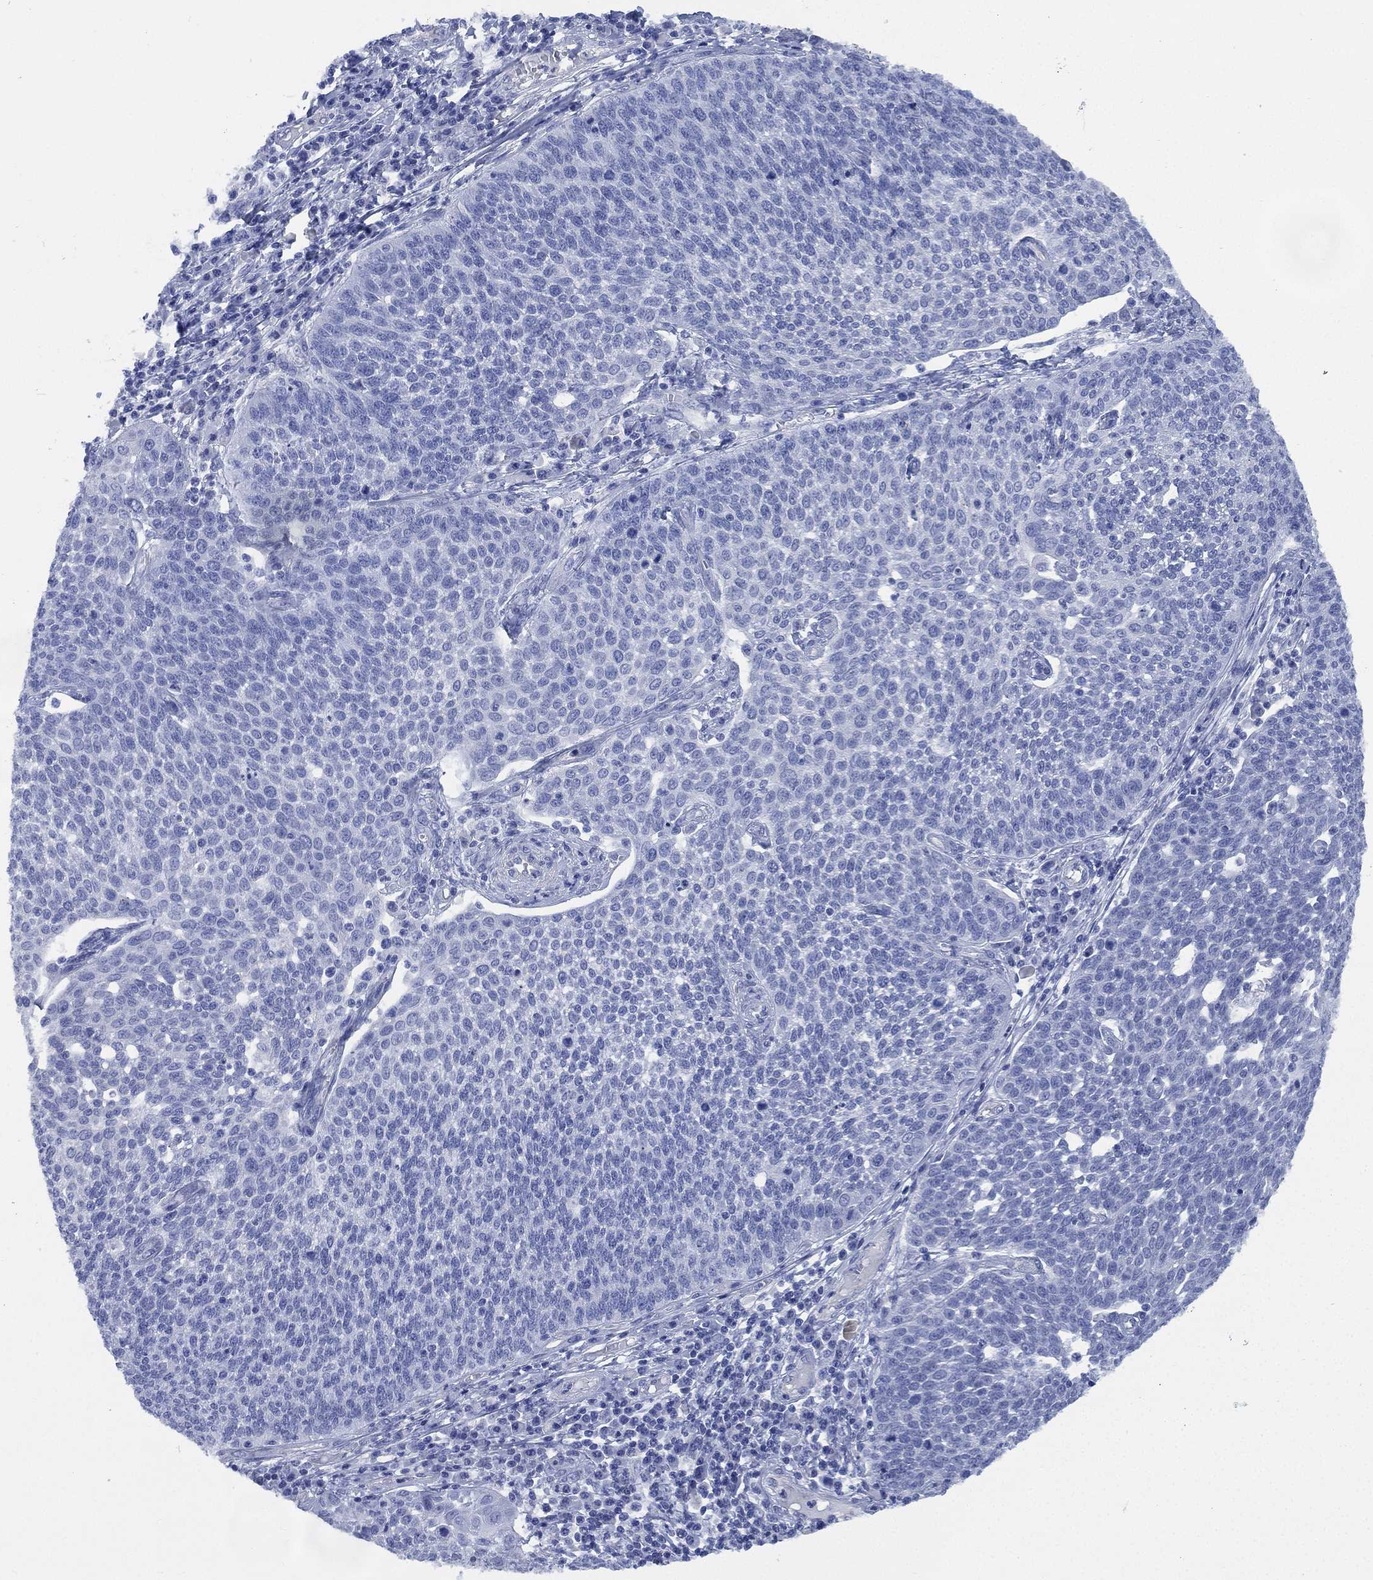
{"staining": {"intensity": "negative", "quantity": "none", "location": "none"}, "tissue": "cervical cancer", "cell_type": "Tumor cells", "image_type": "cancer", "snomed": [{"axis": "morphology", "description": "Squamous cell carcinoma, NOS"}, {"axis": "topography", "description": "Cervix"}], "caption": "High power microscopy micrograph of an immunohistochemistry histopathology image of cervical cancer, revealing no significant staining in tumor cells.", "gene": "CCDC70", "patient": {"sex": "female", "age": 34}}